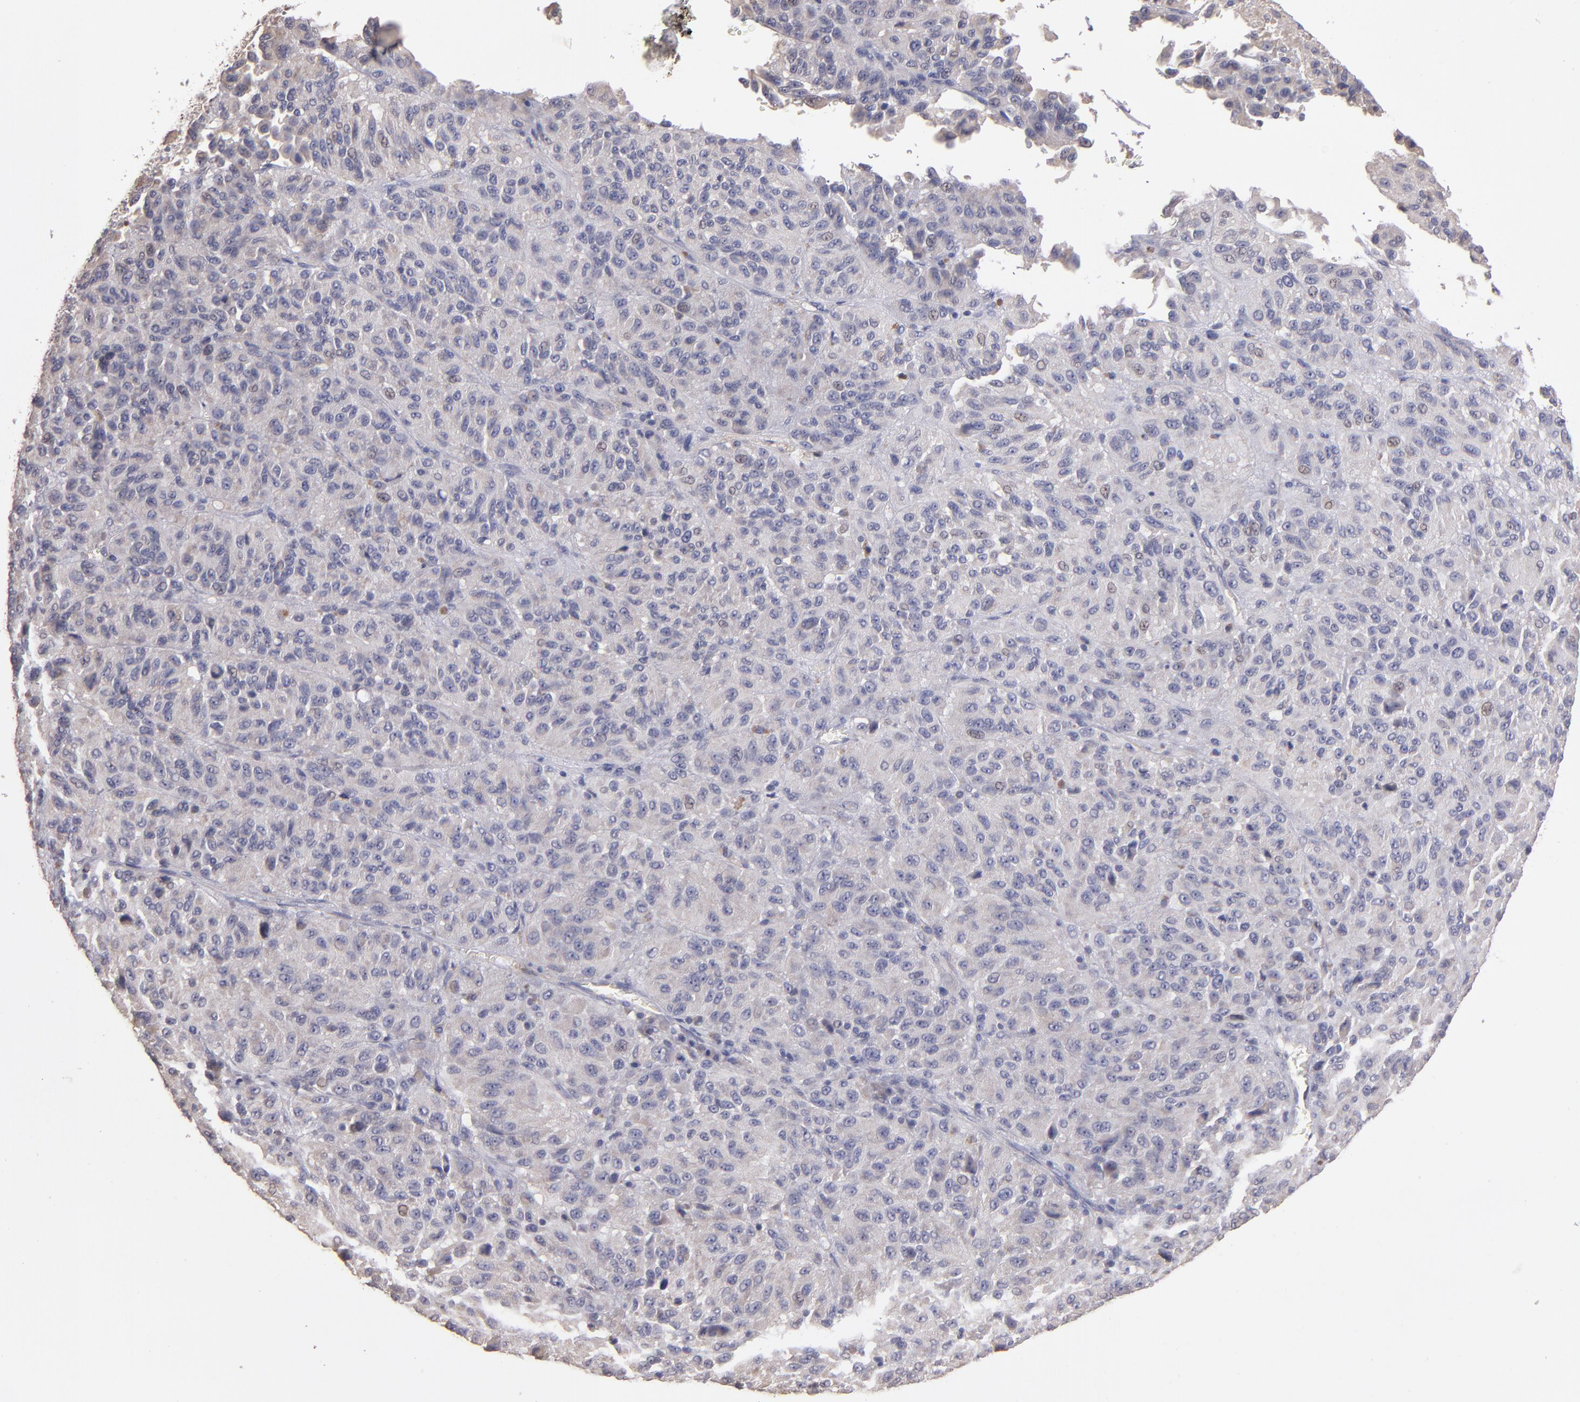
{"staining": {"intensity": "negative", "quantity": "none", "location": "none"}, "tissue": "melanoma", "cell_type": "Tumor cells", "image_type": "cancer", "snomed": [{"axis": "morphology", "description": "Malignant melanoma, Metastatic site"}, {"axis": "topography", "description": "Lung"}], "caption": "Immunohistochemistry (IHC) photomicrograph of neoplastic tissue: human malignant melanoma (metastatic site) stained with DAB exhibits no significant protein expression in tumor cells.", "gene": "GNAZ", "patient": {"sex": "male", "age": 64}}